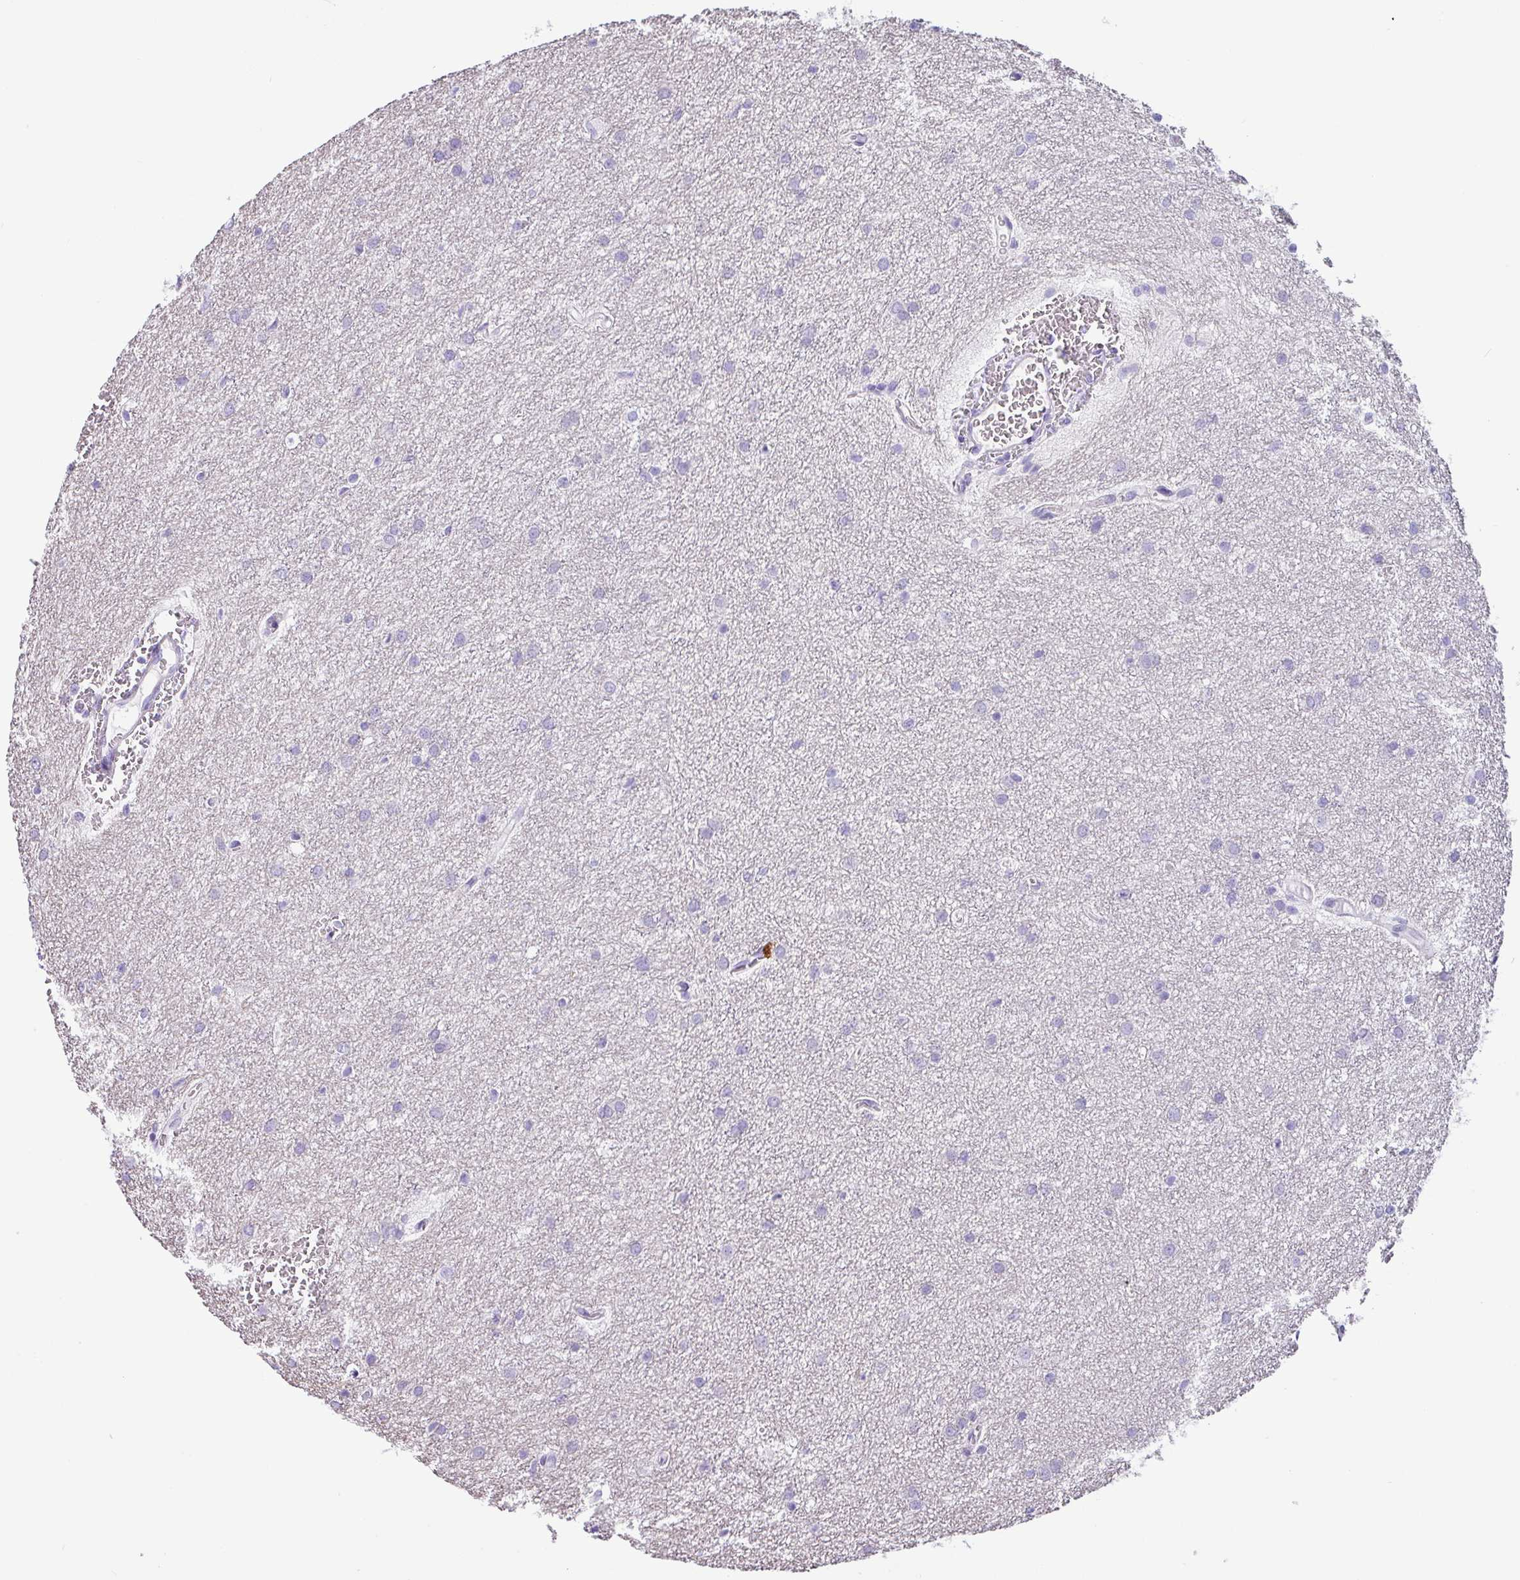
{"staining": {"intensity": "negative", "quantity": "none", "location": "none"}, "tissue": "glioma", "cell_type": "Tumor cells", "image_type": "cancer", "snomed": [{"axis": "morphology", "description": "Glioma, malignant, Low grade"}, {"axis": "topography", "description": "Cerebellum"}], "caption": "Immunohistochemistry micrograph of human malignant glioma (low-grade) stained for a protein (brown), which shows no expression in tumor cells.", "gene": "SH2D3C", "patient": {"sex": "female", "age": 5}}